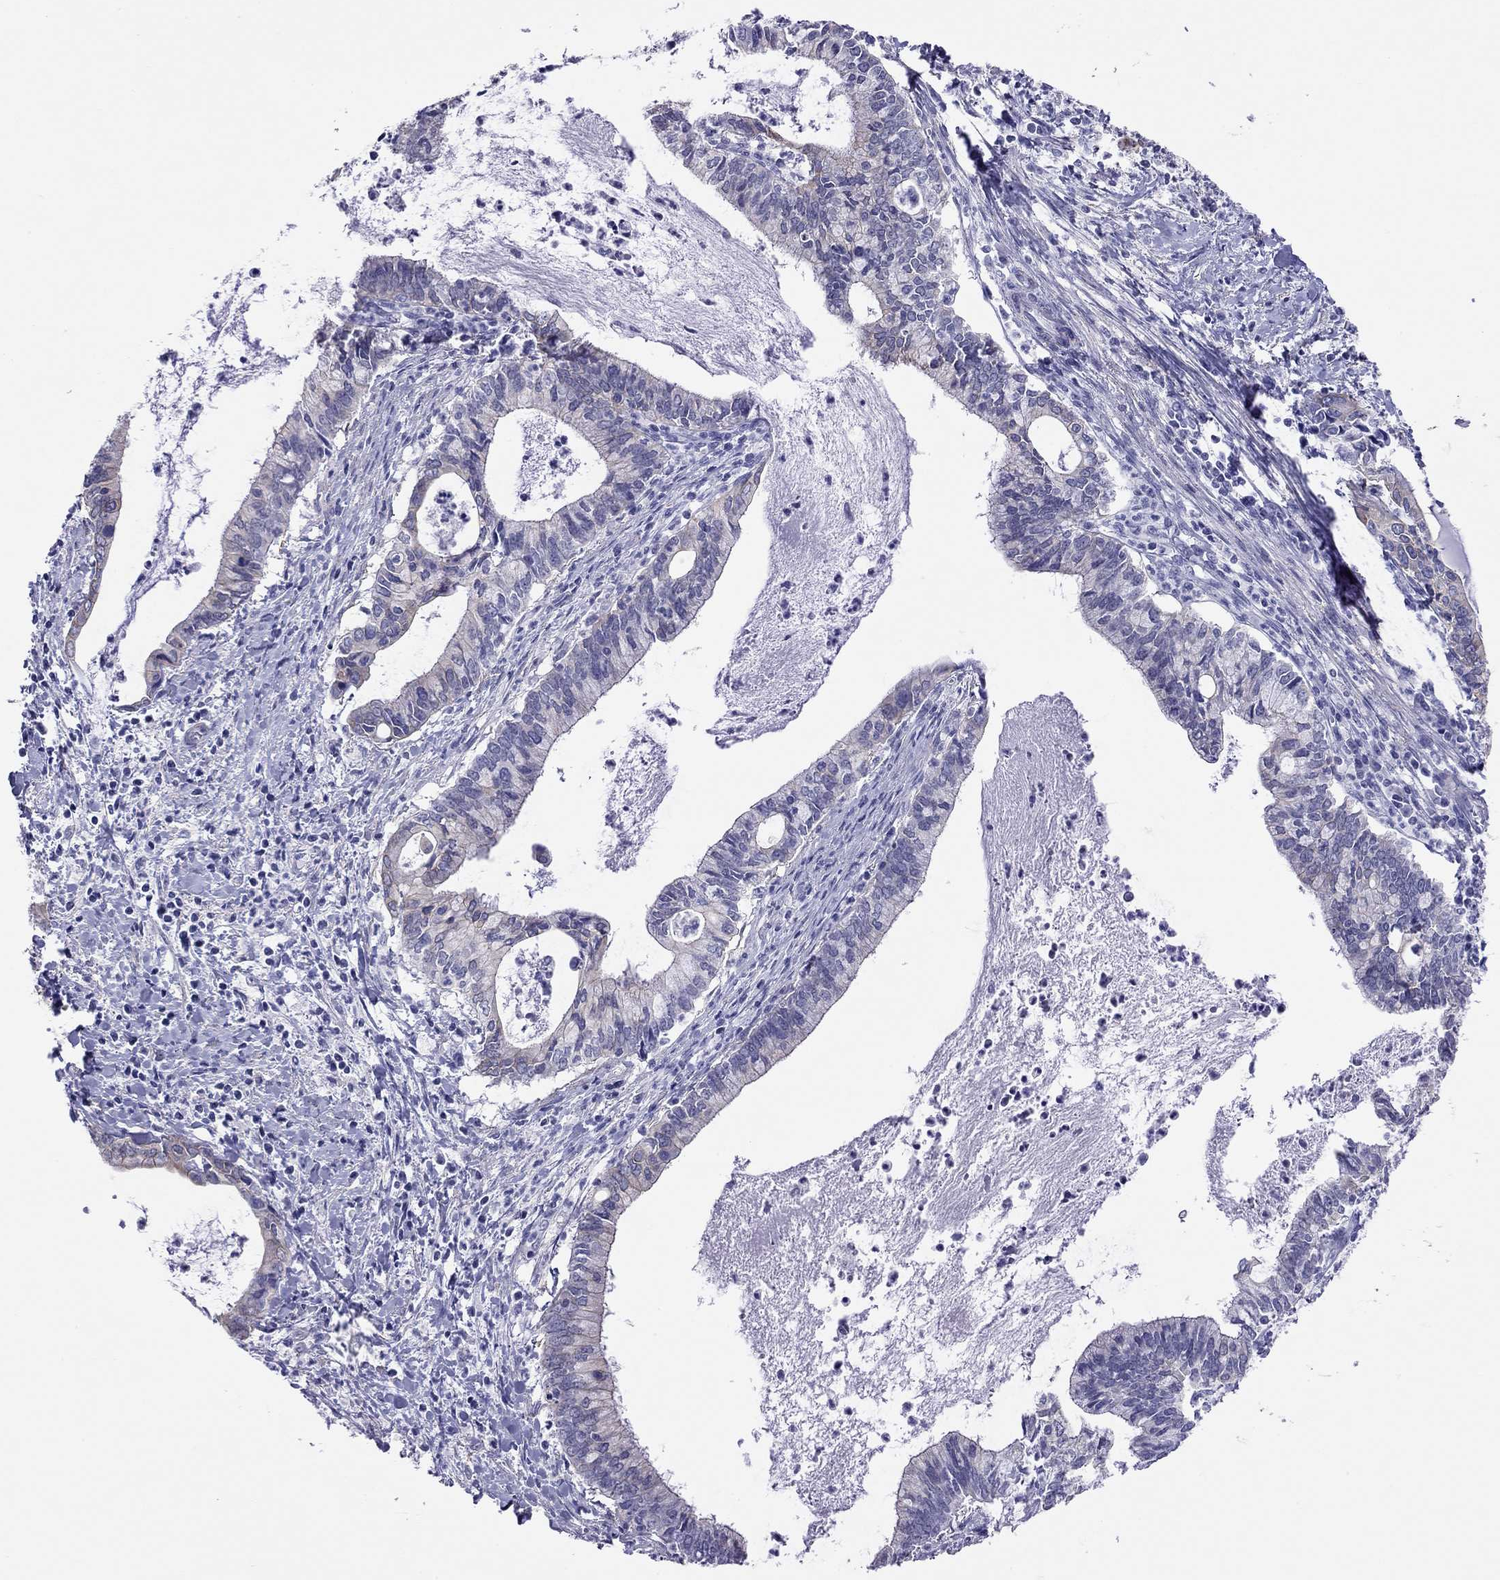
{"staining": {"intensity": "negative", "quantity": "none", "location": "none"}, "tissue": "cervical cancer", "cell_type": "Tumor cells", "image_type": "cancer", "snomed": [{"axis": "morphology", "description": "Adenocarcinoma, NOS"}, {"axis": "topography", "description": "Cervix"}], "caption": "Tumor cells are negative for protein expression in human cervical cancer (adenocarcinoma). (Brightfield microscopy of DAB immunohistochemistry (IHC) at high magnification).", "gene": "MYMX", "patient": {"sex": "female", "age": 42}}